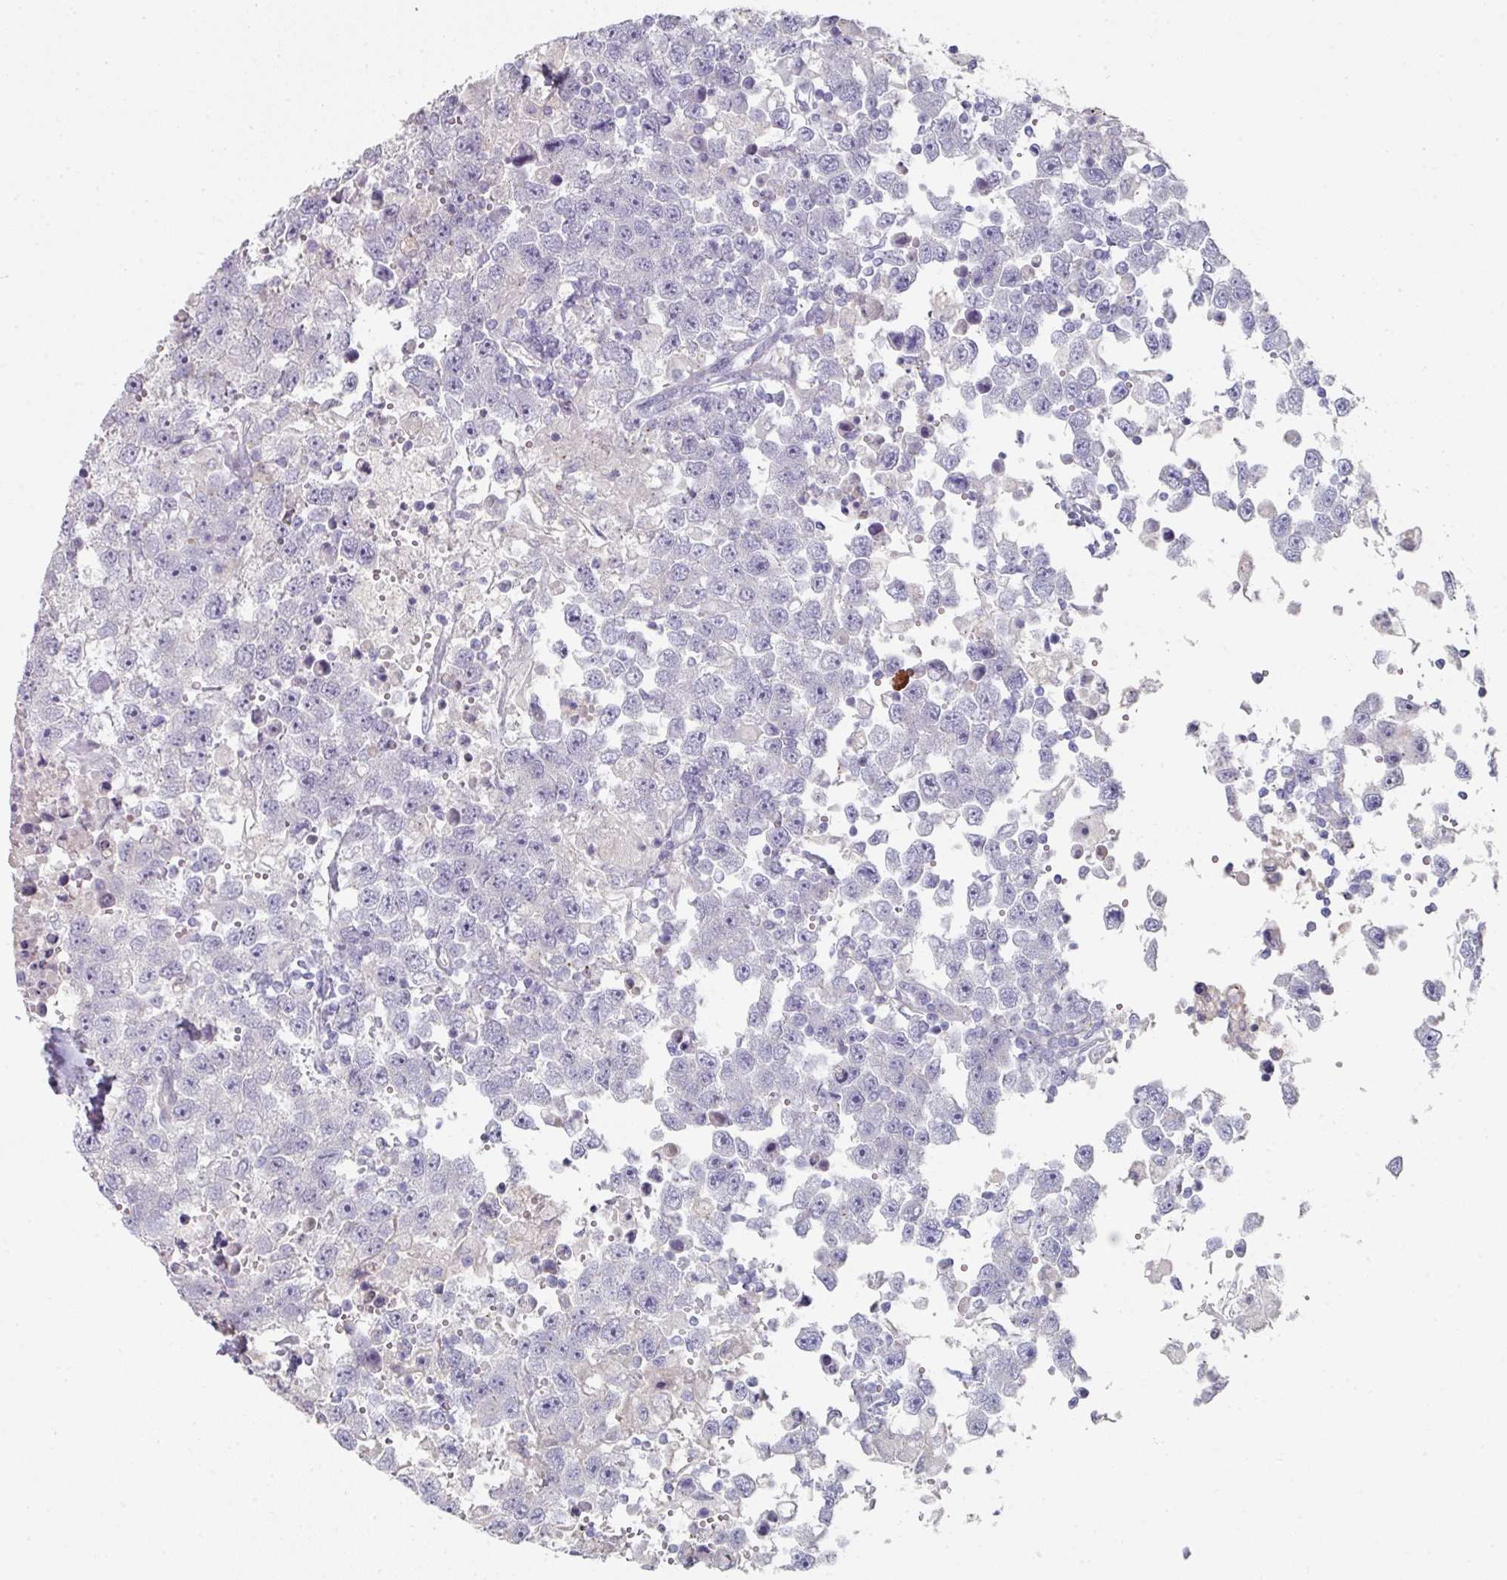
{"staining": {"intensity": "negative", "quantity": "none", "location": "none"}, "tissue": "testis cancer", "cell_type": "Tumor cells", "image_type": "cancer", "snomed": [{"axis": "morphology", "description": "Carcinoma, Embryonal, NOS"}, {"axis": "topography", "description": "Testis"}], "caption": "IHC histopathology image of testis cancer stained for a protein (brown), which reveals no staining in tumor cells.", "gene": "WSB2", "patient": {"sex": "male", "age": 83}}